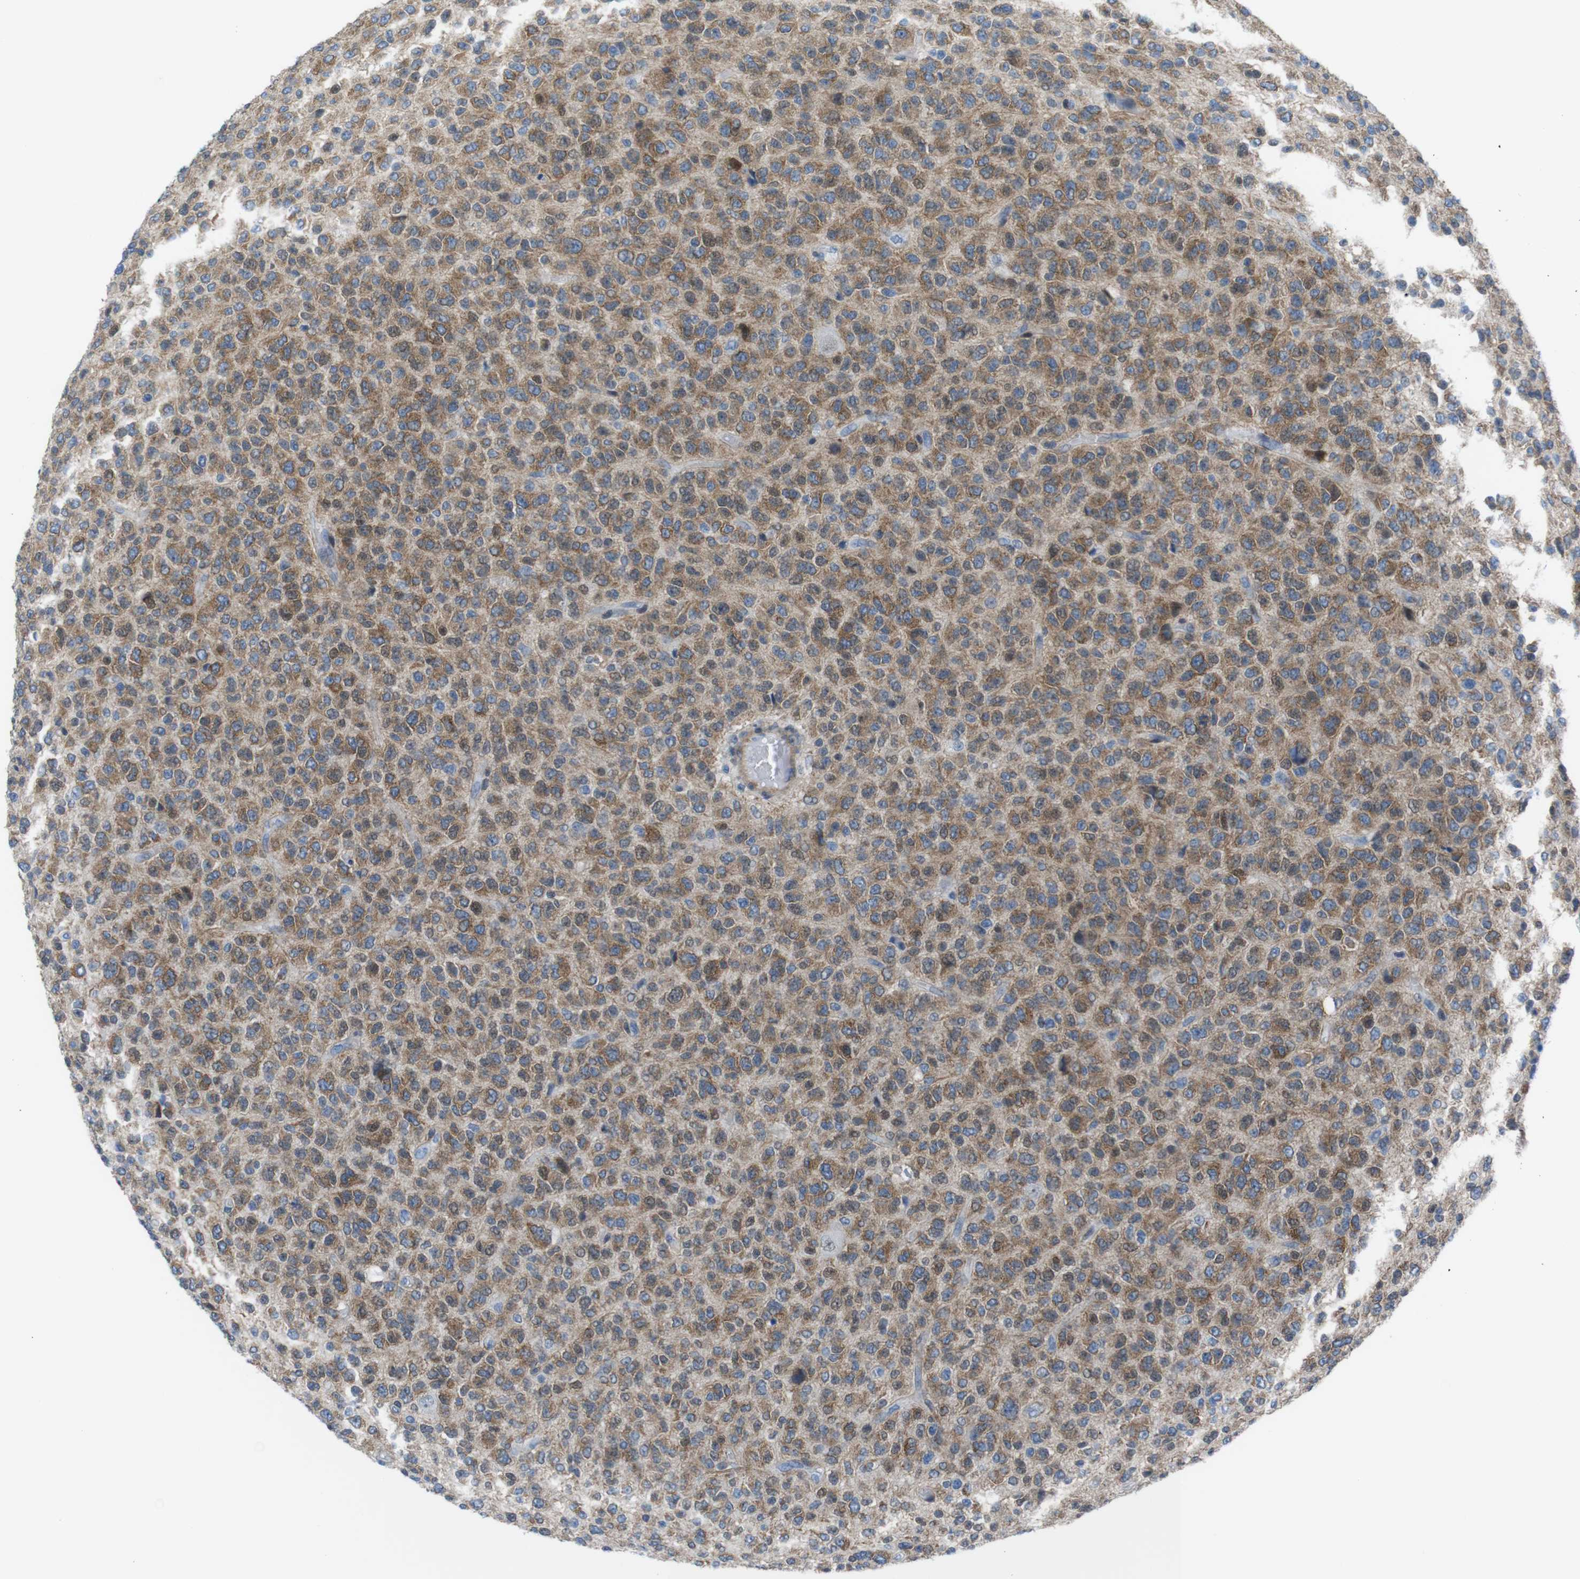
{"staining": {"intensity": "moderate", "quantity": ">75%", "location": "cytoplasmic/membranous"}, "tissue": "glioma", "cell_type": "Tumor cells", "image_type": "cancer", "snomed": [{"axis": "morphology", "description": "Glioma, malignant, High grade"}, {"axis": "topography", "description": "pancreas cauda"}], "caption": "Malignant high-grade glioma stained with a brown dye reveals moderate cytoplasmic/membranous positive expression in about >75% of tumor cells.", "gene": "DIAPH2", "patient": {"sex": "male", "age": 60}}